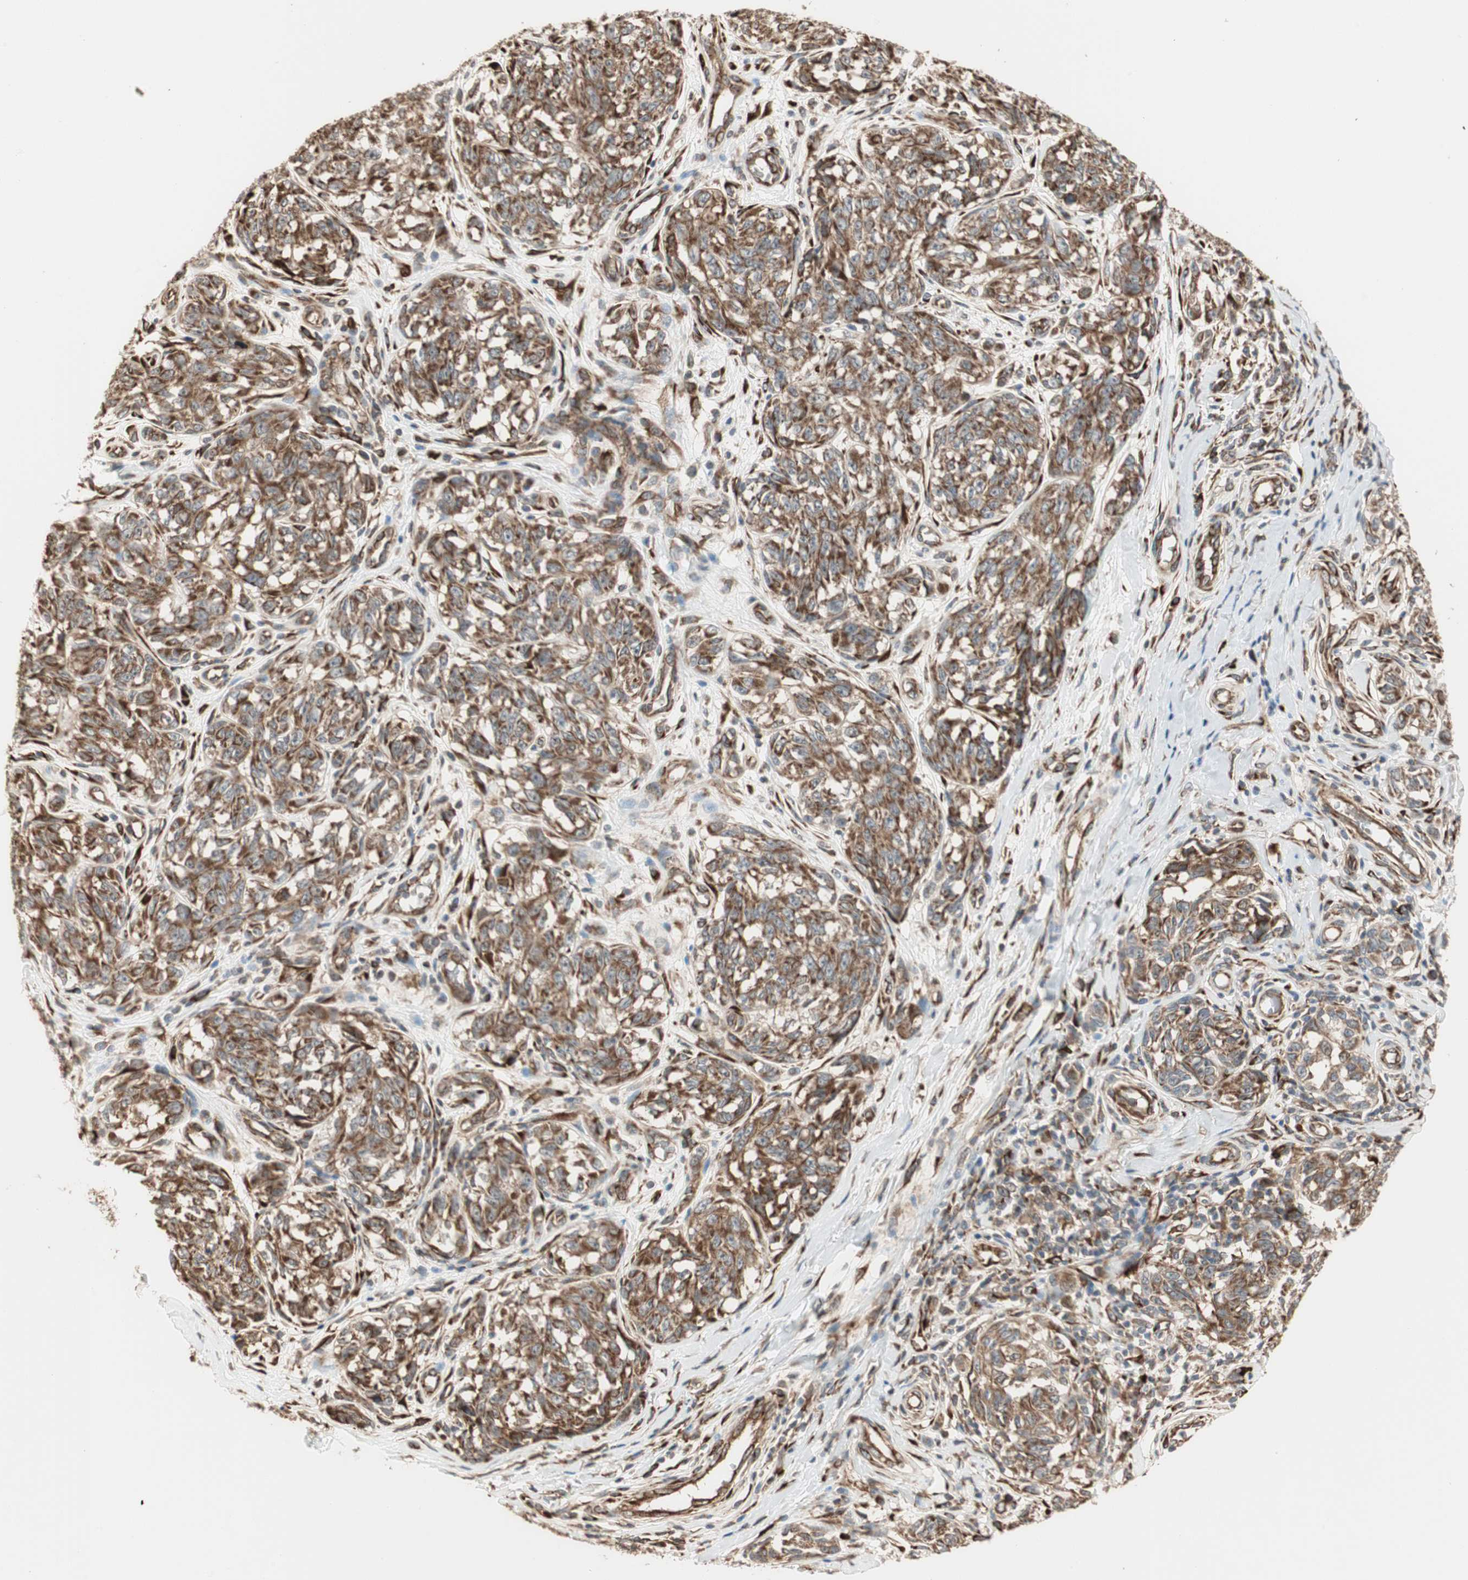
{"staining": {"intensity": "strong", "quantity": ">75%", "location": "cytoplasmic/membranous"}, "tissue": "melanoma", "cell_type": "Tumor cells", "image_type": "cancer", "snomed": [{"axis": "morphology", "description": "Malignant melanoma, NOS"}, {"axis": "topography", "description": "Skin"}], "caption": "Immunohistochemical staining of human malignant melanoma exhibits high levels of strong cytoplasmic/membranous staining in about >75% of tumor cells.", "gene": "P4HA1", "patient": {"sex": "female", "age": 64}}